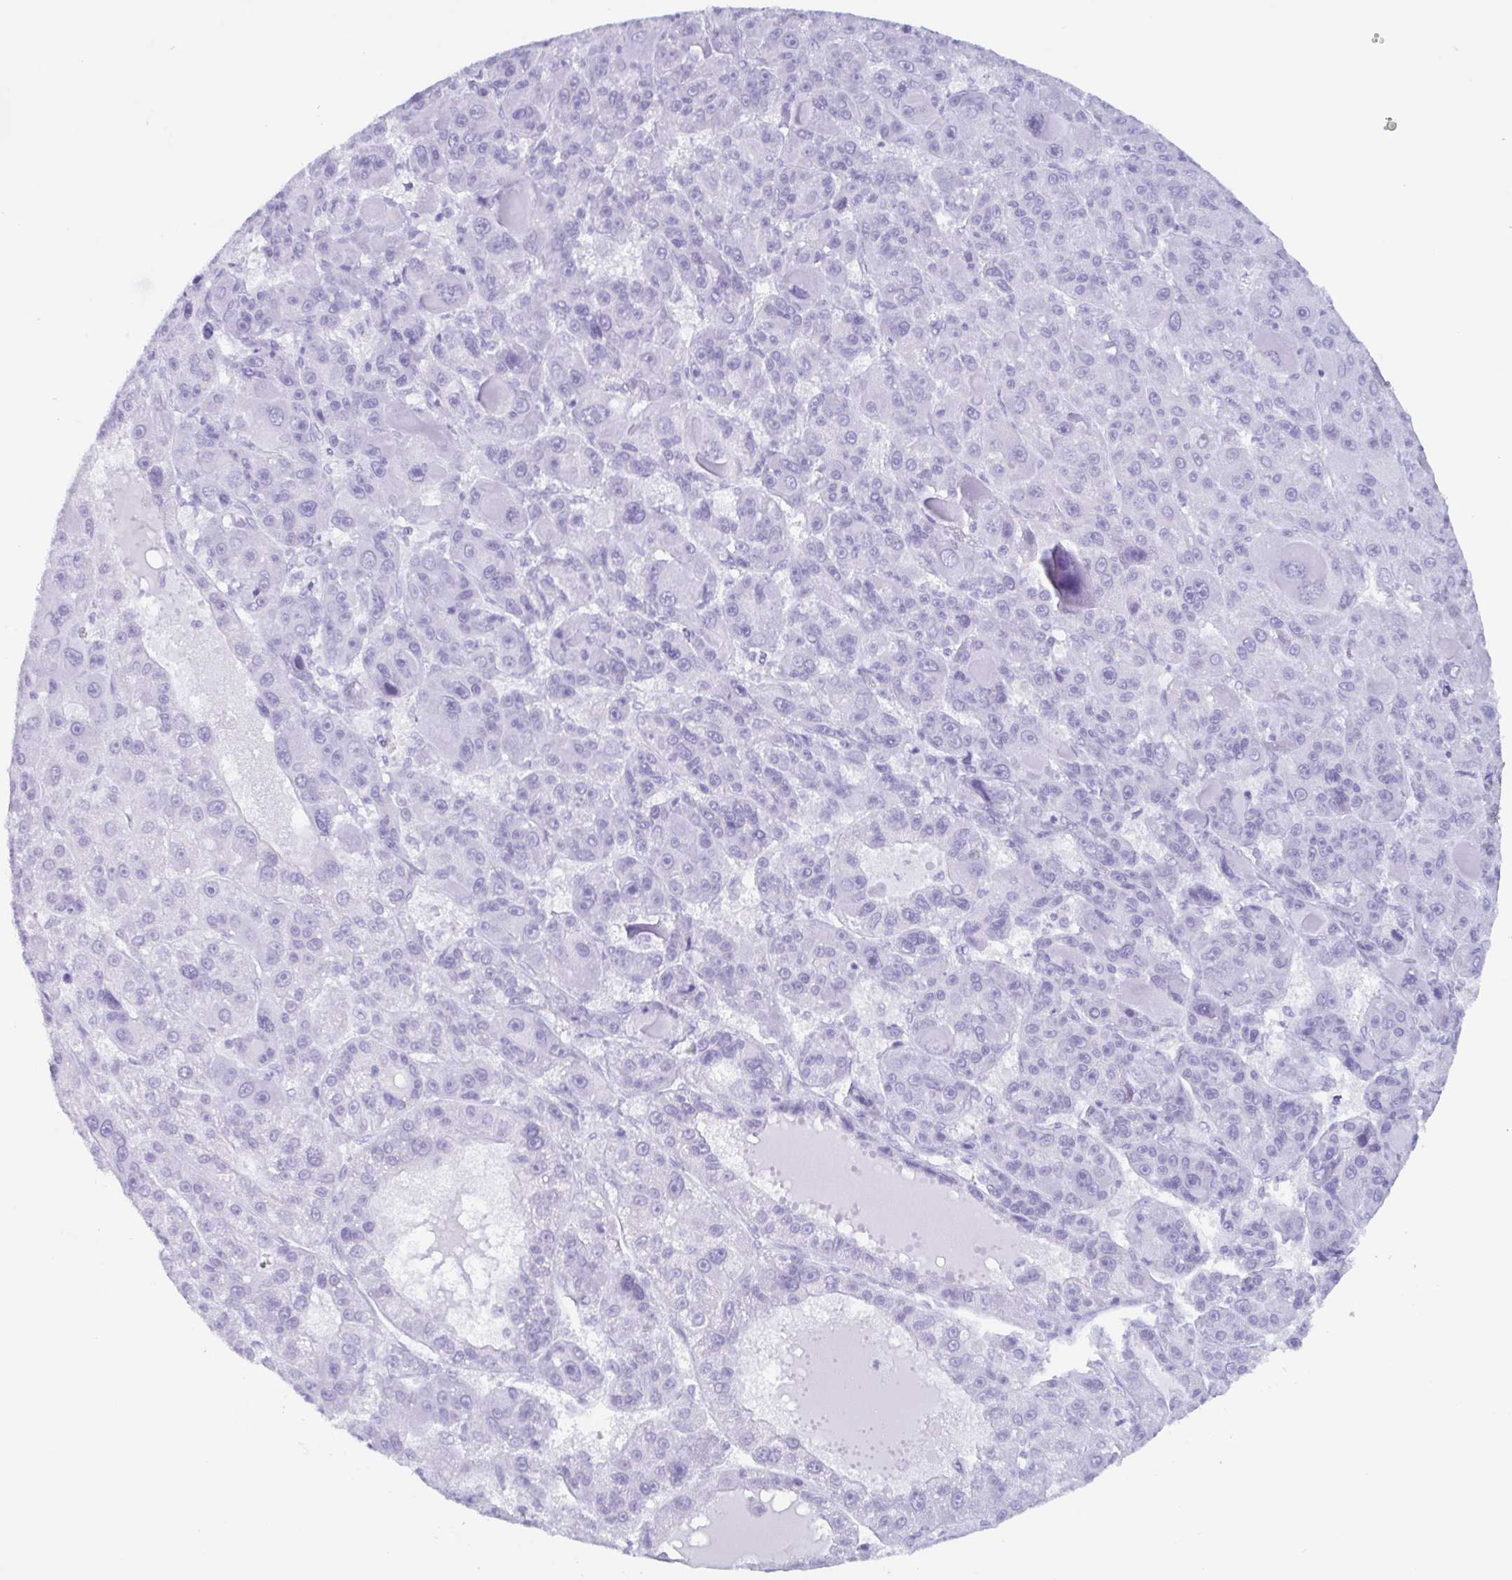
{"staining": {"intensity": "negative", "quantity": "none", "location": "none"}, "tissue": "liver cancer", "cell_type": "Tumor cells", "image_type": "cancer", "snomed": [{"axis": "morphology", "description": "Carcinoma, Hepatocellular, NOS"}, {"axis": "topography", "description": "Liver"}], "caption": "High magnification brightfield microscopy of liver cancer stained with DAB (3,3'-diaminobenzidine) (brown) and counterstained with hematoxylin (blue): tumor cells show no significant staining.", "gene": "BPI", "patient": {"sex": "male", "age": 76}}